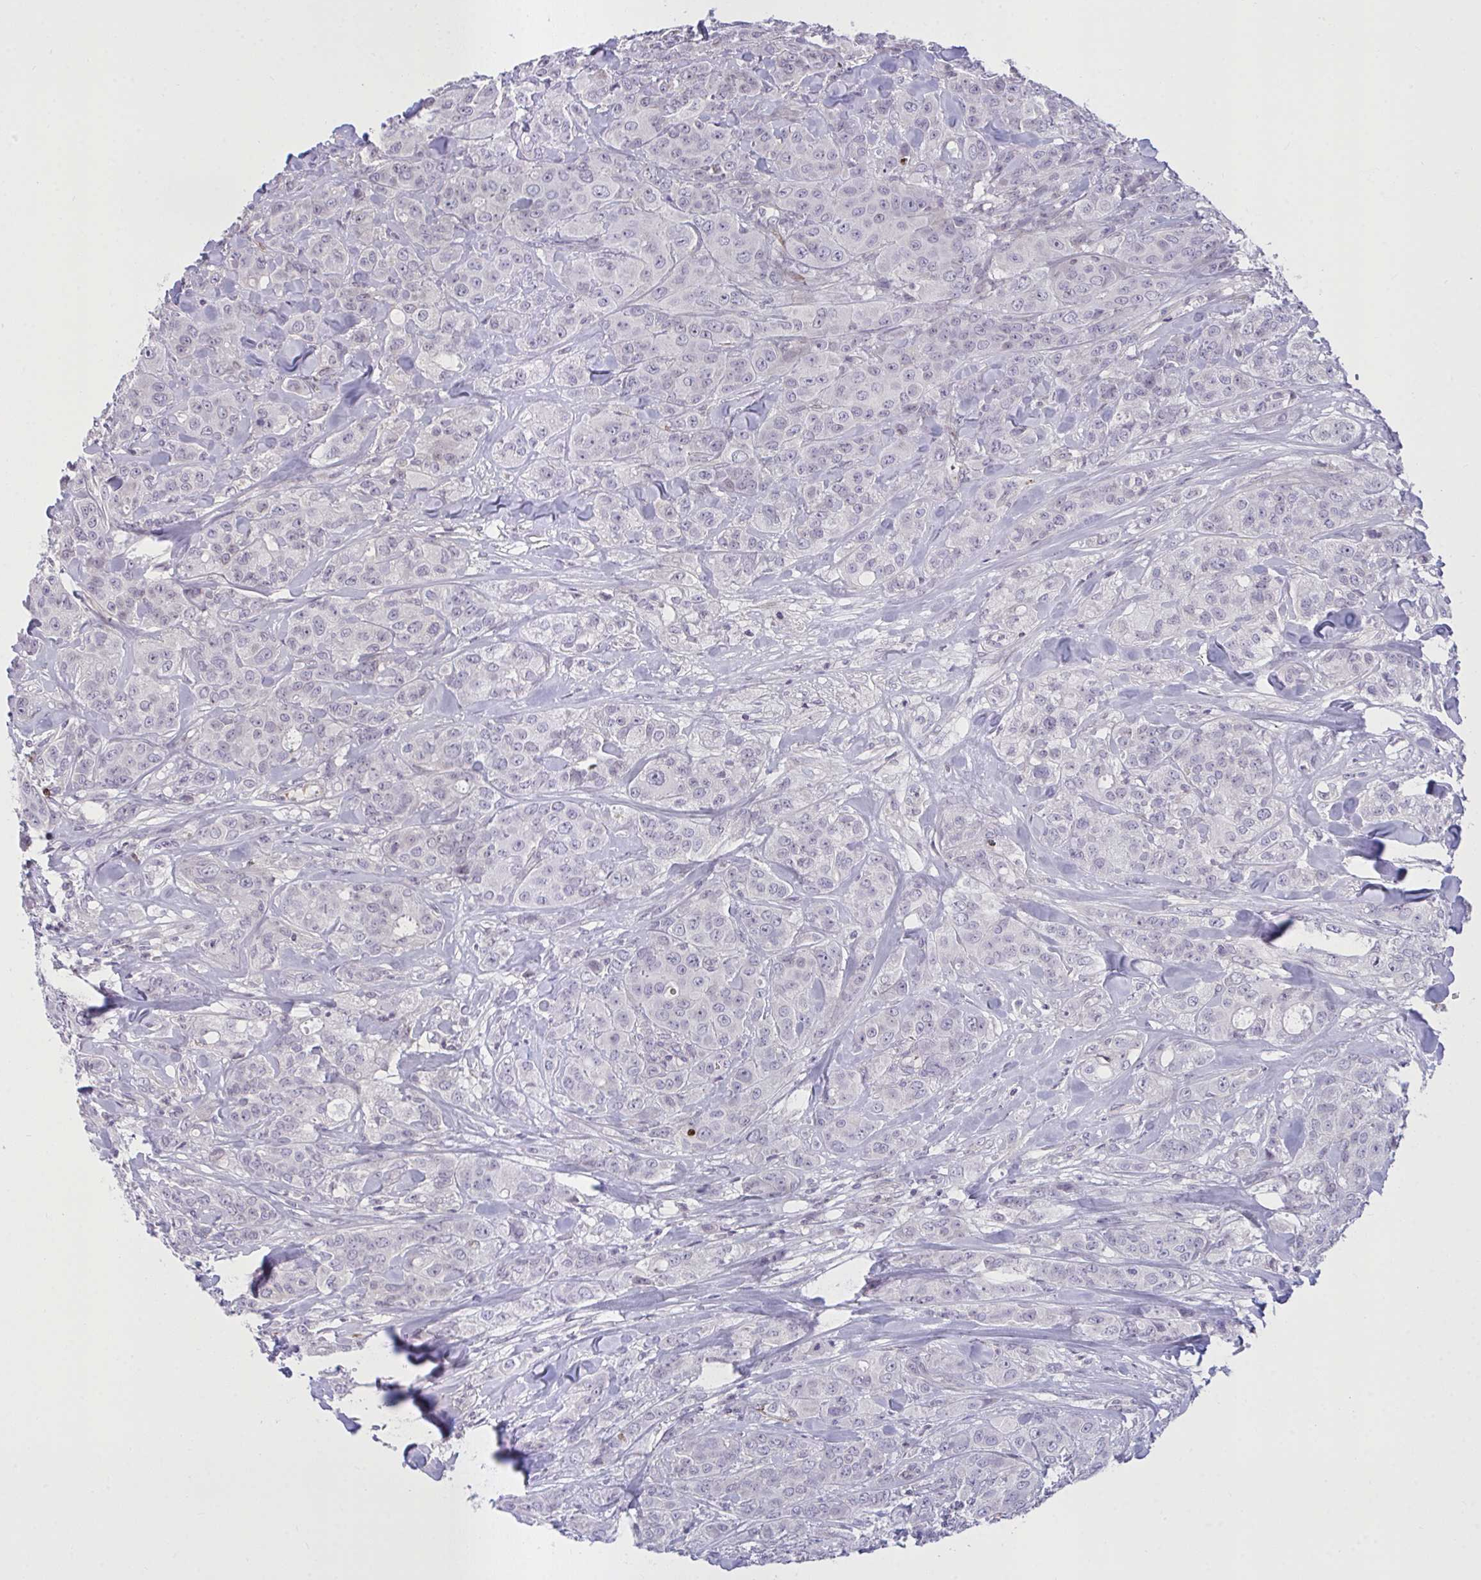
{"staining": {"intensity": "negative", "quantity": "none", "location": "none"}, "tissue": "breast cancer", "cell_type": "Tumor cells", "image_type": "cancer", "snomed": [{"axis": "morphology", "description": "Normal tissue, NOS"}, {"axis": "morphology", "description": "Duct carcinoma"}, {"axis": "topography", "description": "Breast"}], "caption": "Immunohistochemistry (IHC) histopathology image of breast cancer (invasive ductal carcinoma) stained for a protein (brown), which shows no positivity in tumor cells. (DAB (3,3'-diaminobenzidine) immunohistochemistry with hematoxylin counter stain).", "gene": "SEMA6B", "patient": {"sex": "female", "age": 43}}